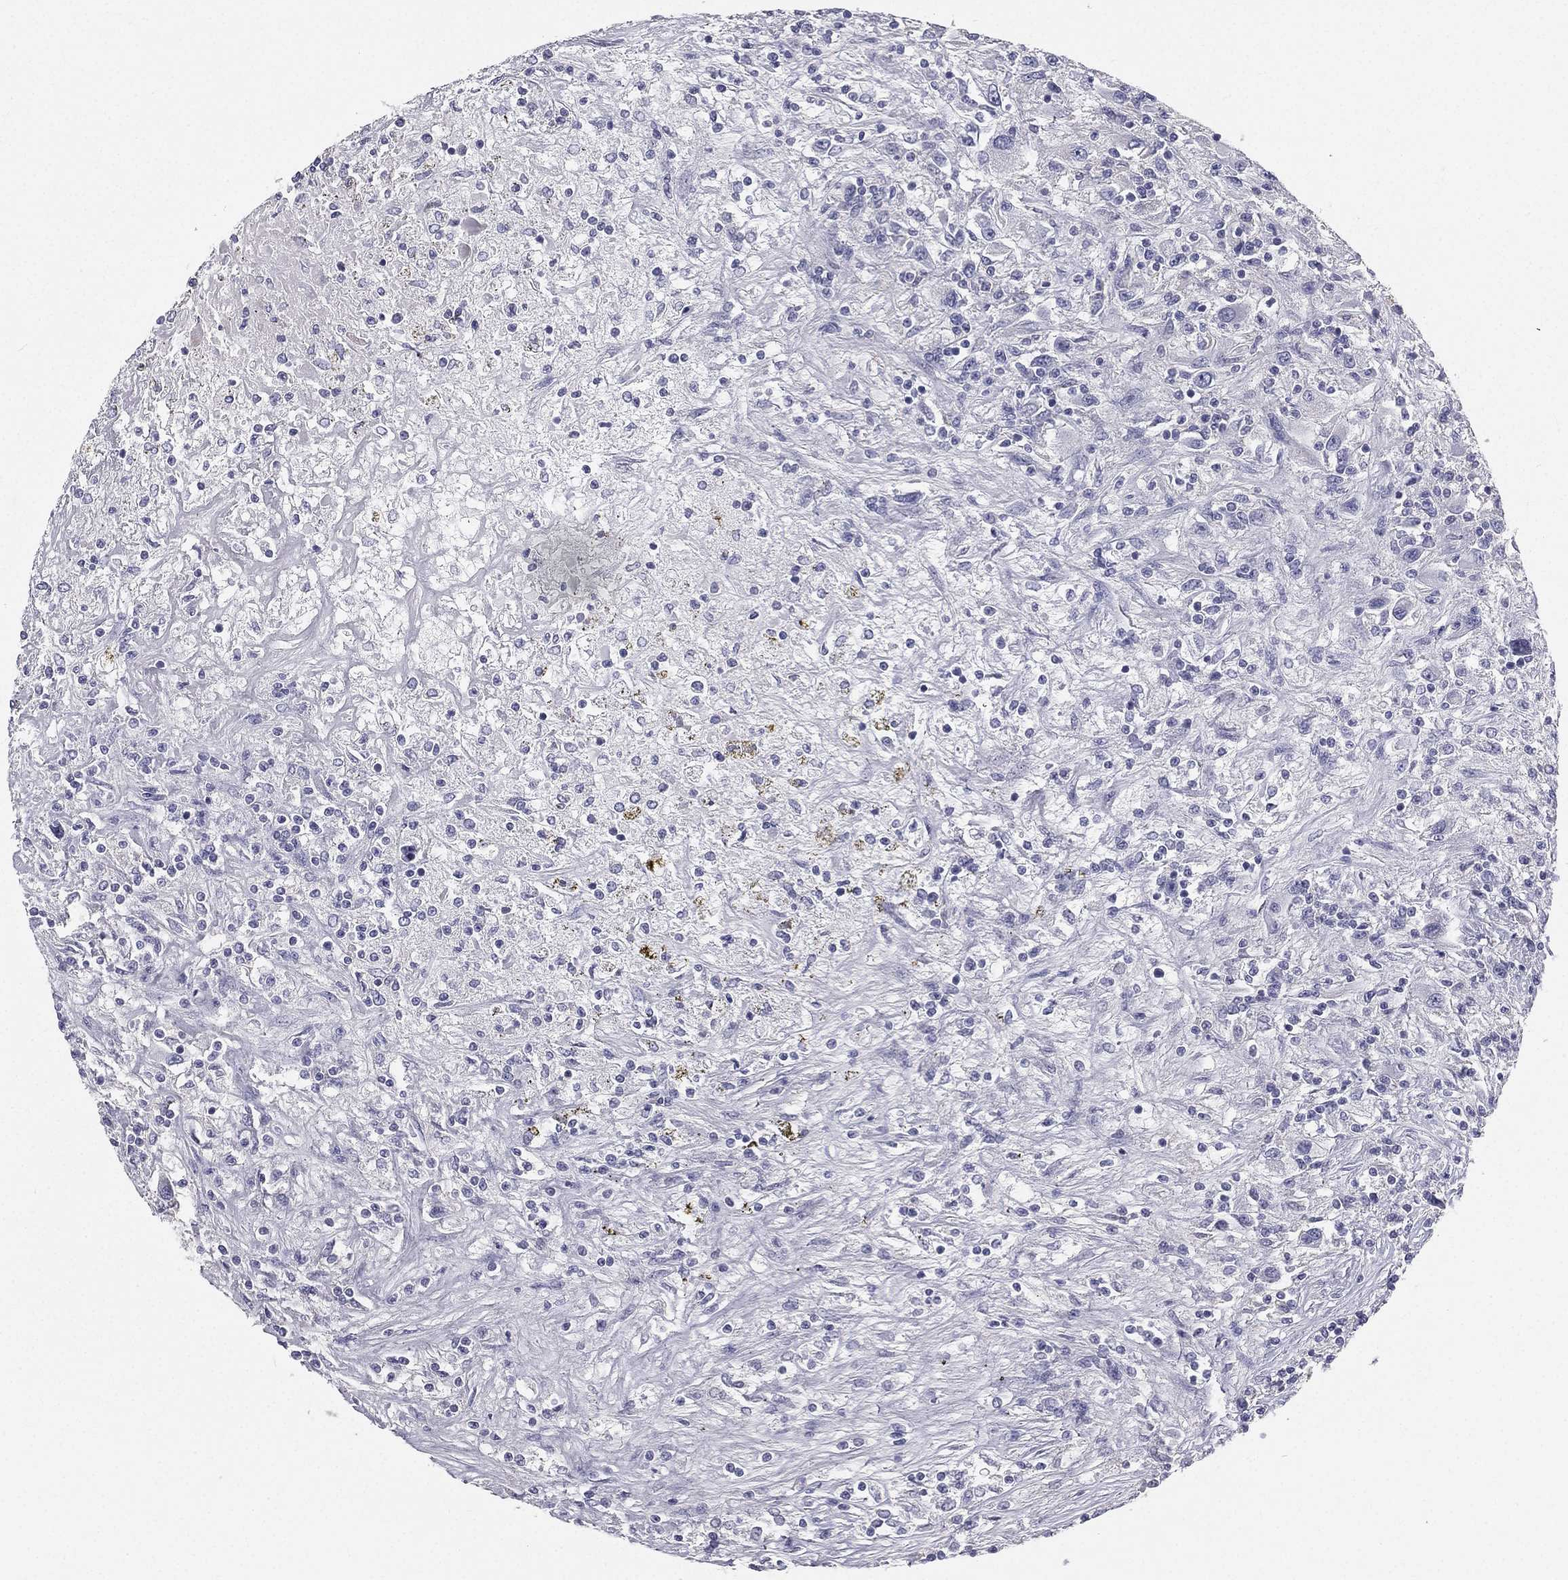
{"staining": {"intensity": "negative", "quantity": "none", "location": "none"}, "tissue": "renal cancer", "cell_type": "Tumor cells", "image_type": "cancer", "snomed": [{"axis": "morphology", "description": "Adenocarcinoma, NOS"}, {"axis": "topography", "description": "Kidney"}], "caption": "A high-resolution micrograph shows immunohistochemistry (IHC) staining of adenocarcinoma (renal), which shows no significant expression in tumor cells.", "gene": "MUC13", "patient": {"sex": "female", "age": 67}}